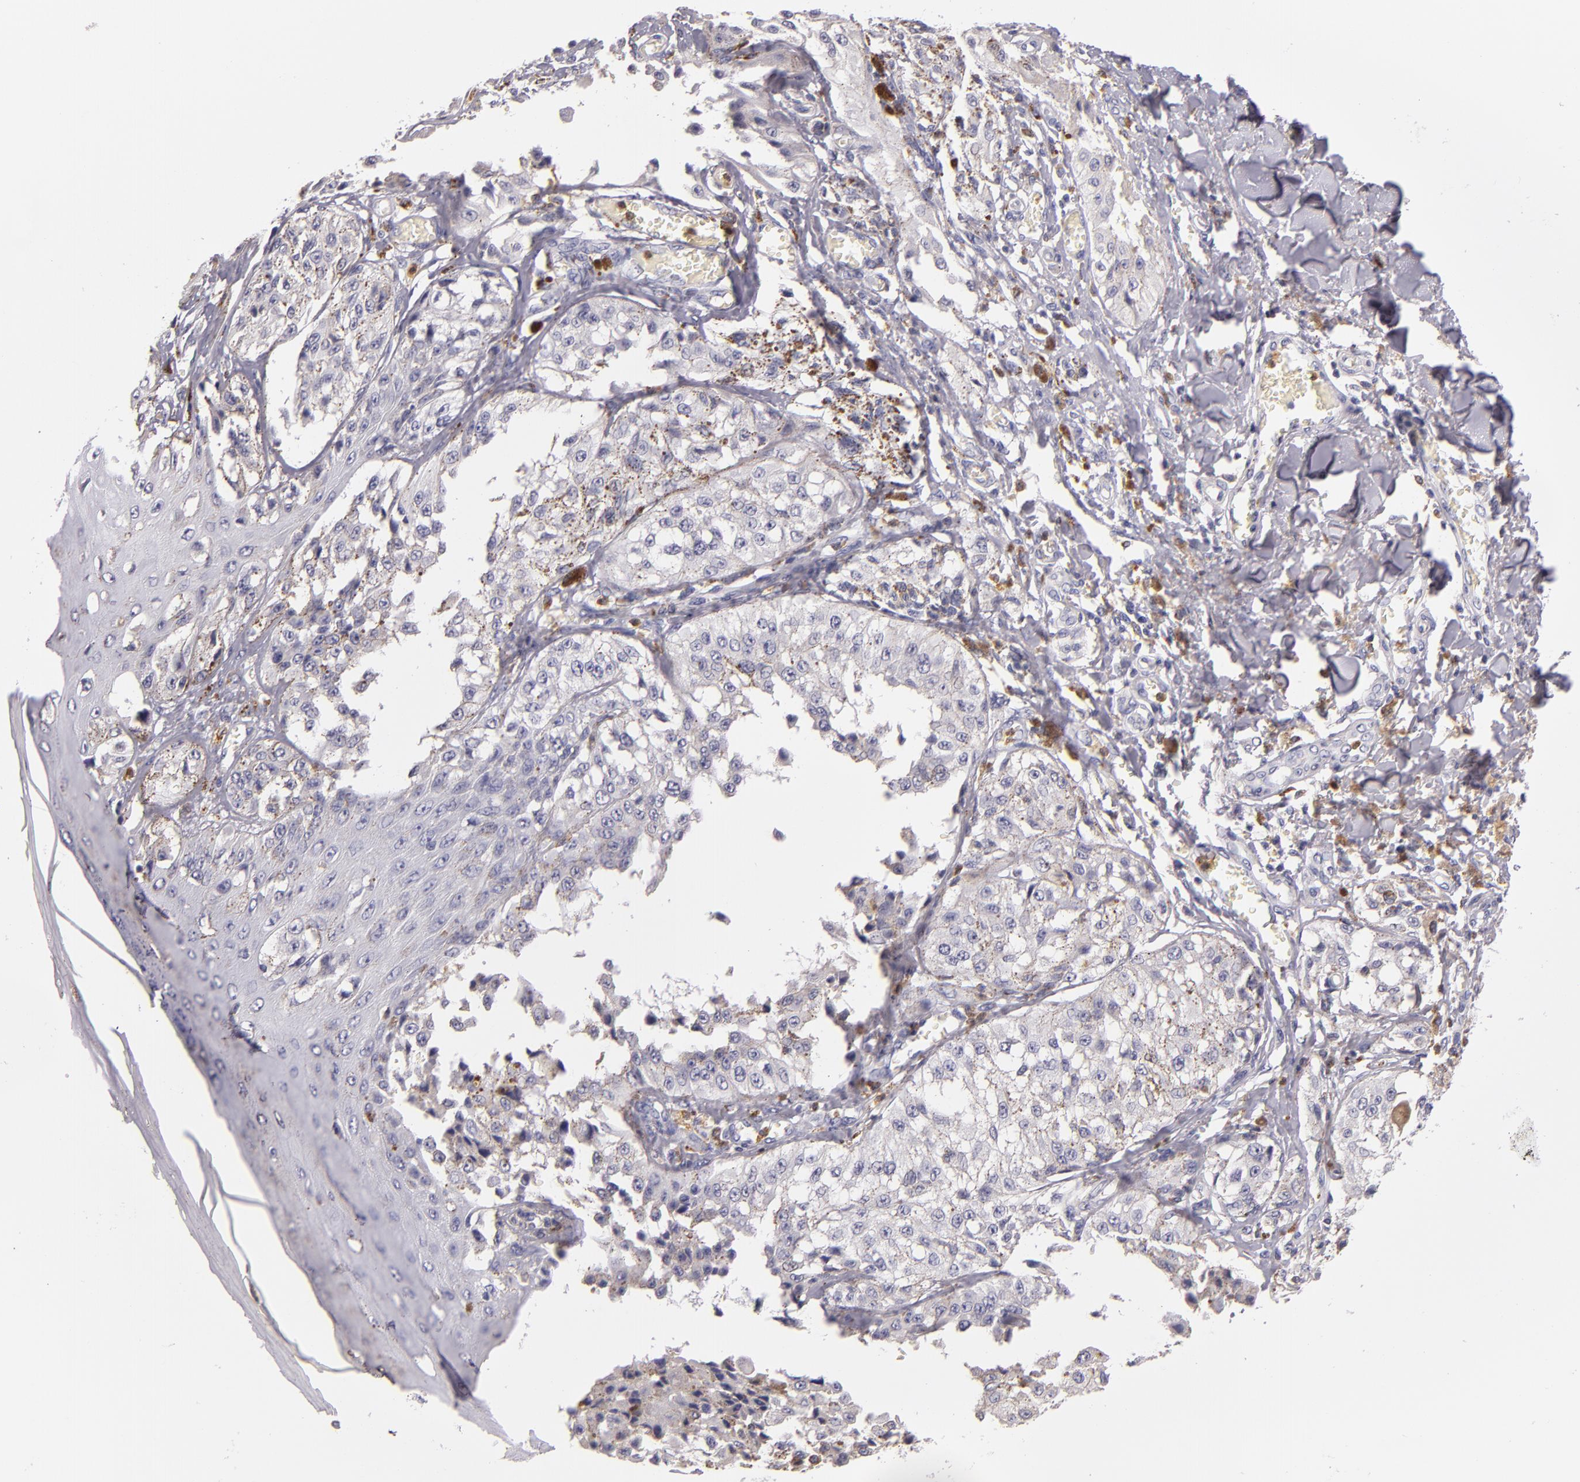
{"staining": {"intensity": "moderate", "quantity": "<25%", "location": "cytoplasmic/membranous"}, "tissue": "melanoma", "cell_type": "Tumor cells", "image_type": "cancer", "snomed": [{"axis": "morphology", "description": "Malignant melanoma, NOS"}, {"axis": "topography", "description": "Skin"}], "caption": "High-power microscopy captured an immunohistochemistry (IHC) histopathology image of malignant melanoma, revealing moderate cytoplasmic/membranous staining in about <25% of tumor cells. (DAB (3,3'-diaminobenzidine) = brown stain, brightfield microscopy at high magnification).", "gene": "TLR8", "patient": {"sex": "female", "age": 82}}